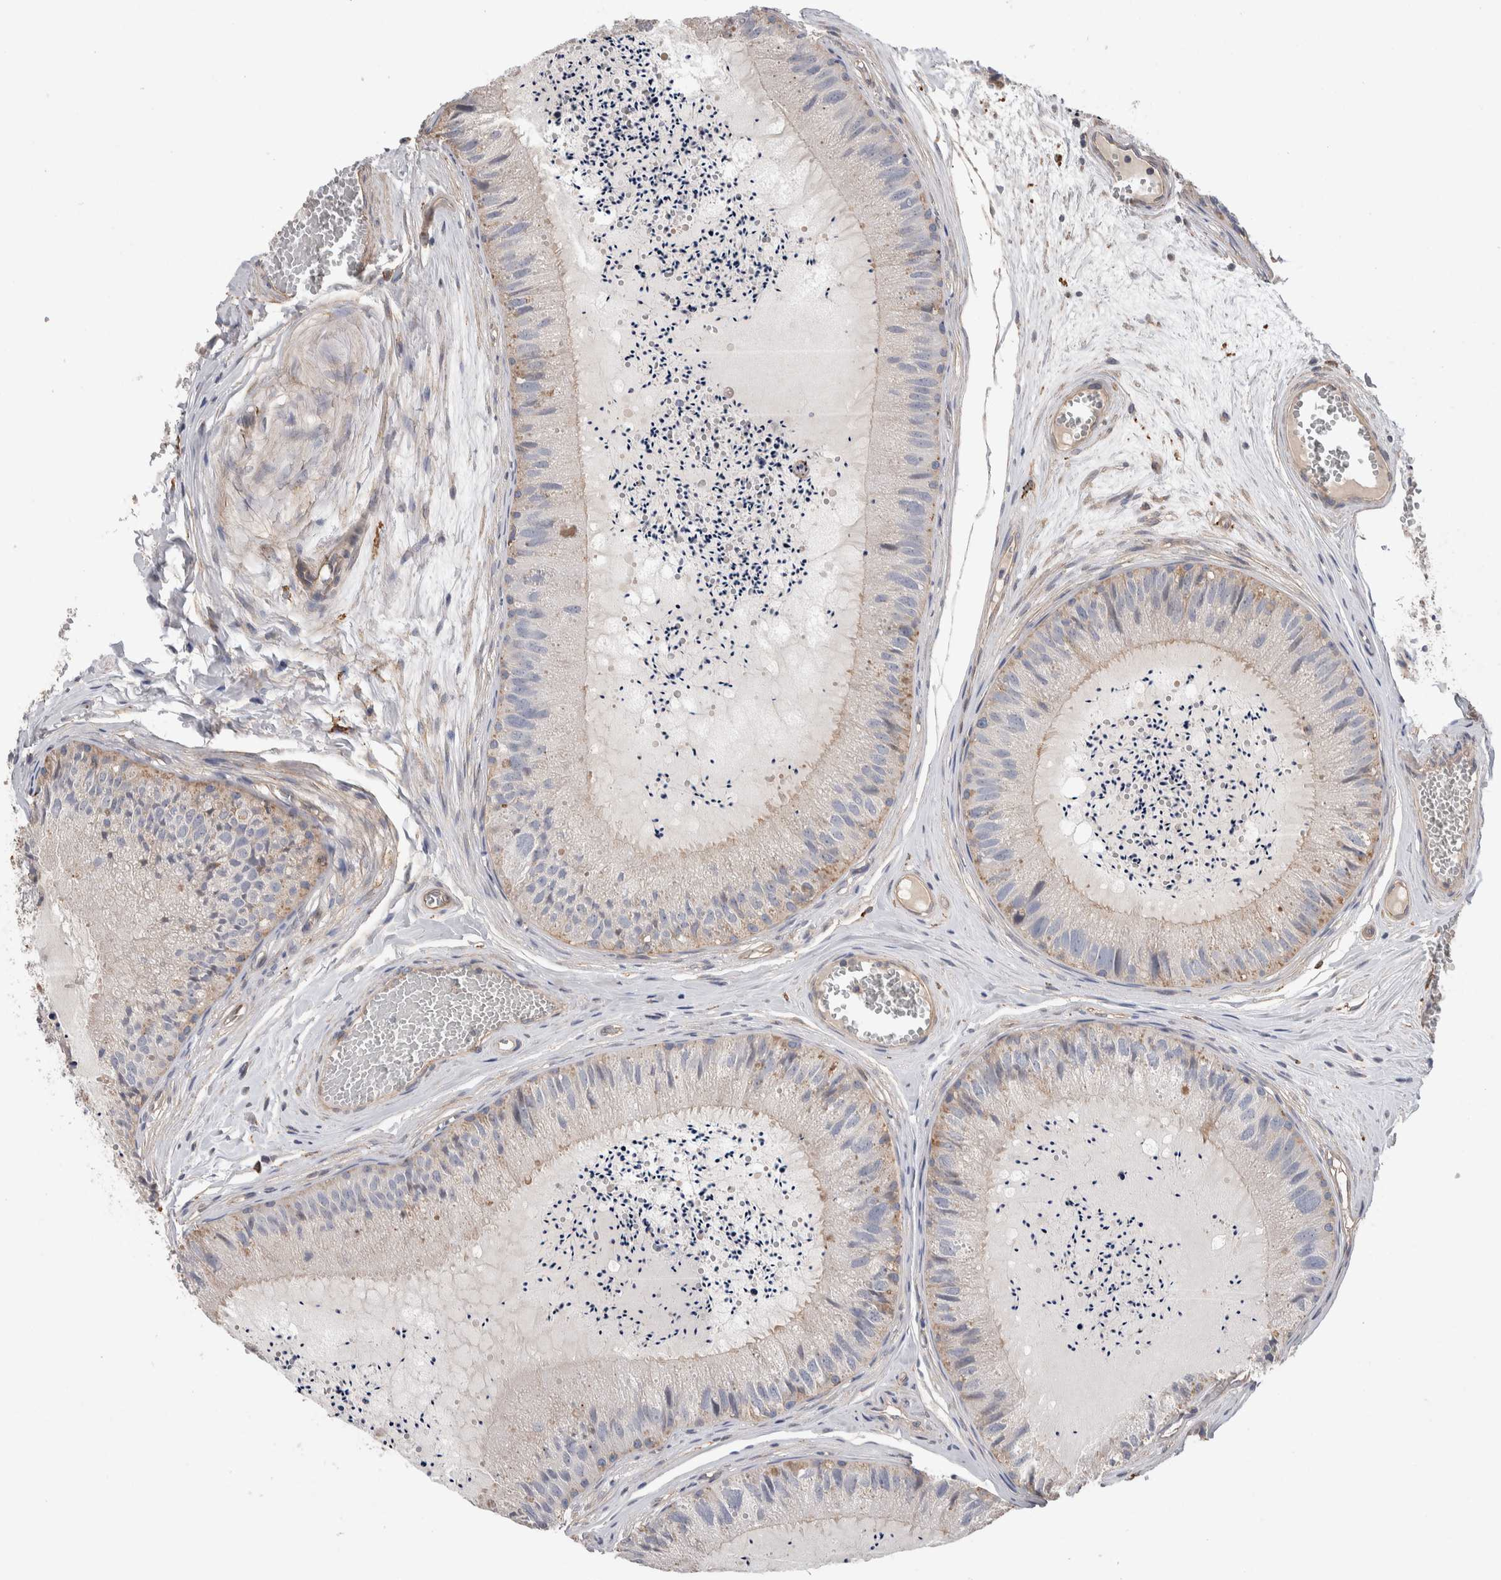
{"staining": {"intensity": "weak", "quantity": "<25%", "location": "cytoplasmic/membranous"}, "tissue": "epididymis", "cell_type": "Glandular cells", "image_type": "normal", "snomed": [{"axis": "morphology", "description": "Normal tissue, NOS"}, {"axis": "topography", "description": "Epididymis"}], "caption": "Epididymis was stained to show a protein in brown. There is no significant staining in glandular cells. The staining is performed using DAB (3,3'-diaminobenzidine) brown chromogen with nuclei counter-stained in using hematoxylin.", "gene": "GCNA", "patient": {"sex": "male", "age": 31}}